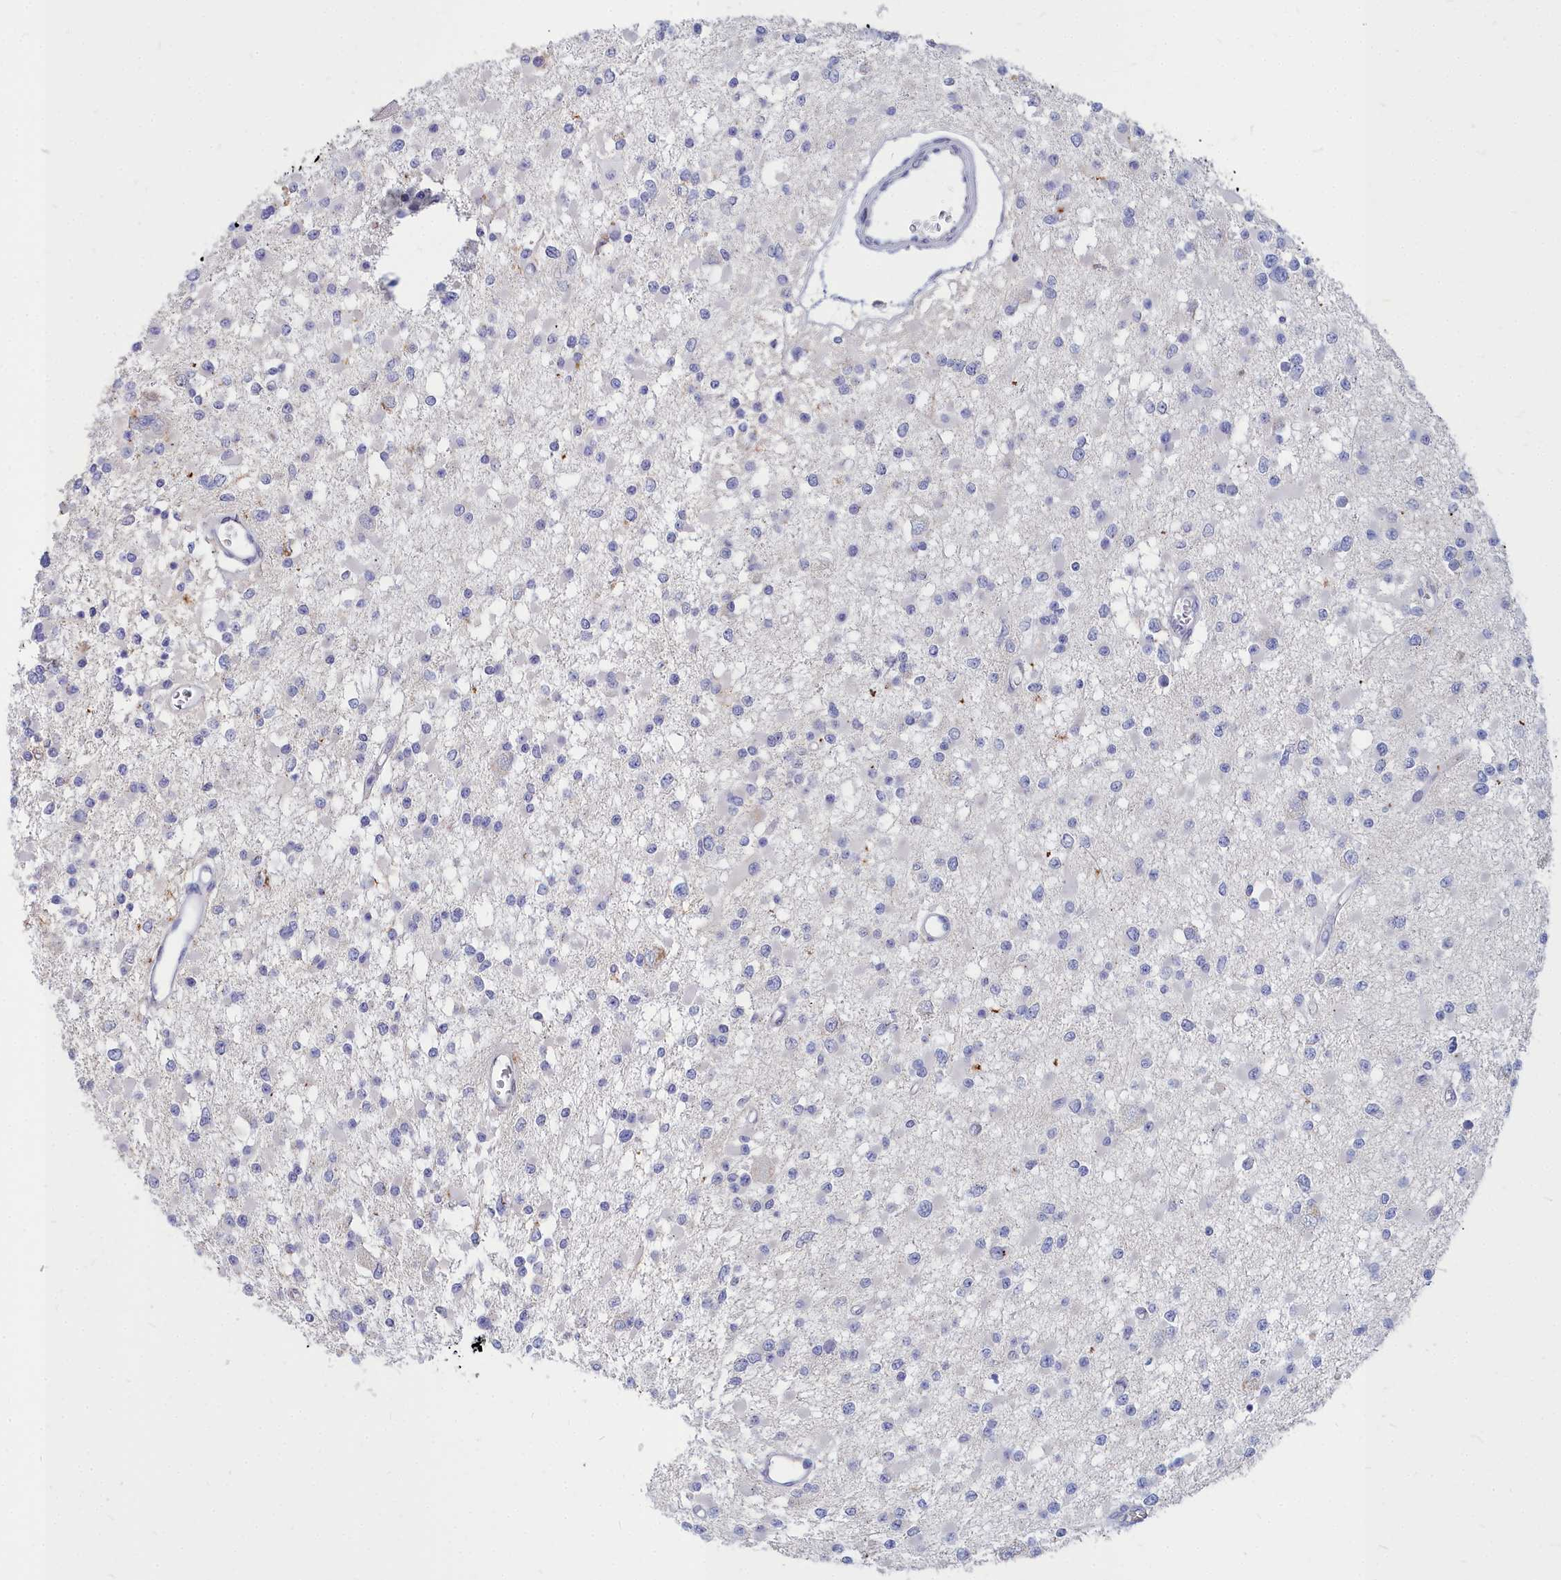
{"staining": {"intensity": "negative", "quantity": "none", "location": "none"}, "tissue": "glioma", "cell_type": "Tumor cells", "image_type": "cancer", "snomed": [{"axis": "morphology", "description": "Glioma, malignant, Low grade"}, {"axis": "topography", "description": "Brain"}], "caption": "High magnification brightfield microscopy of glioma stained with DAB (brown) and counterstained with hematoxylin (blue): tumor cells show no significant staining.", "gene": "NOXA1", "patient": {"sex": "female", "age": 22}}